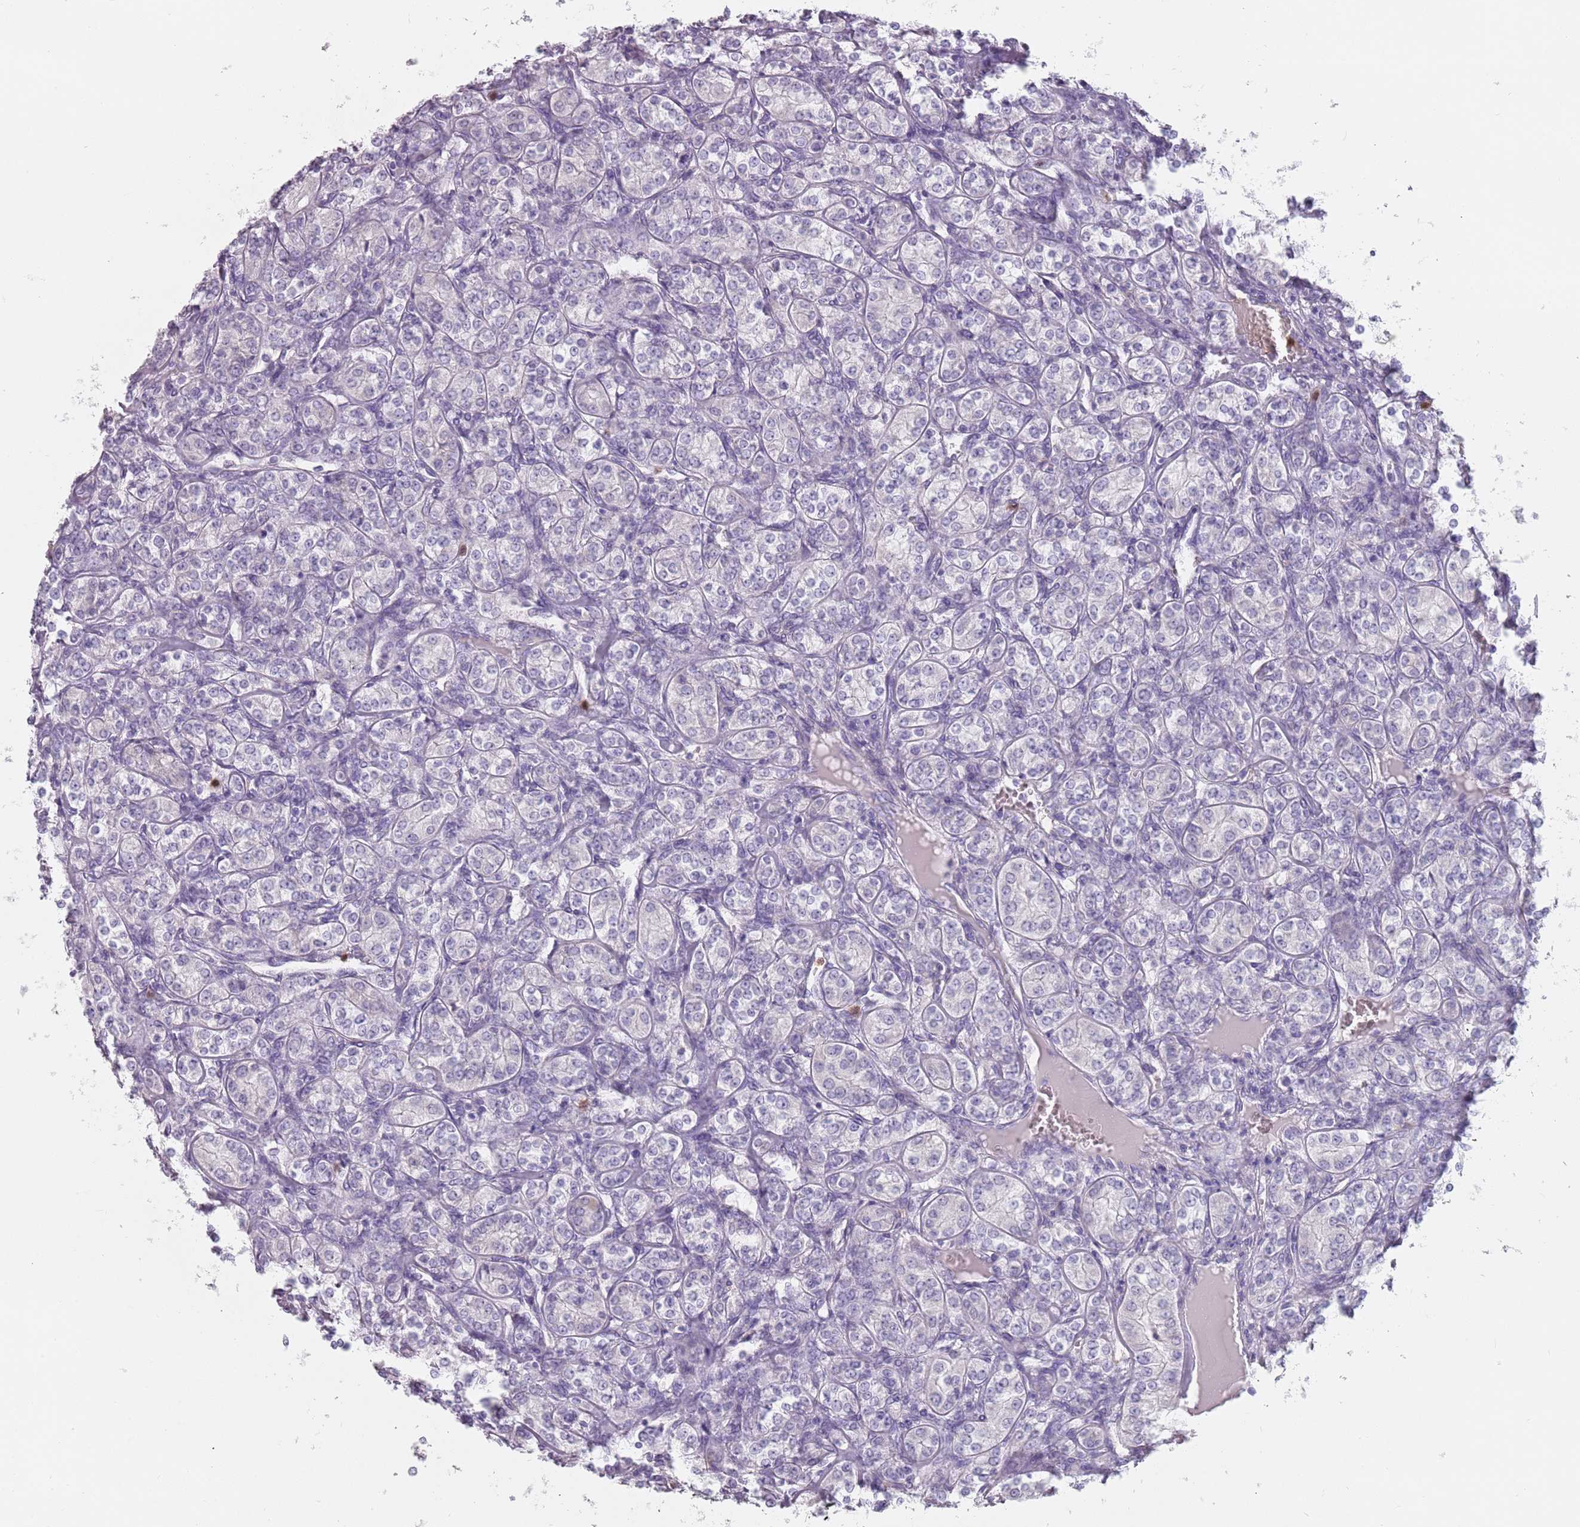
{"staining": {"intensity": "negative", "quantity": "none", "location": "none"}, "tissue": "renal cancer", "cell_type": "Tumor cells", "image_type": "cancer", "snomed": [{"axis": "morphology", "description": "Adenocarcinoma, NOS"}, {"axis": "topography", "description": "Kidney"}], "caption": "A micrograph of human renal cancer (adenocarcinoma) is negative for staining in tumor cells. (Stains: DAB immunohistochemistry with hematoxylin counter stain, Microscopy: brightfield microscopy at high magnification).", "gene": "ZNF584", "patient": {"sex": "male", "age": 77}}